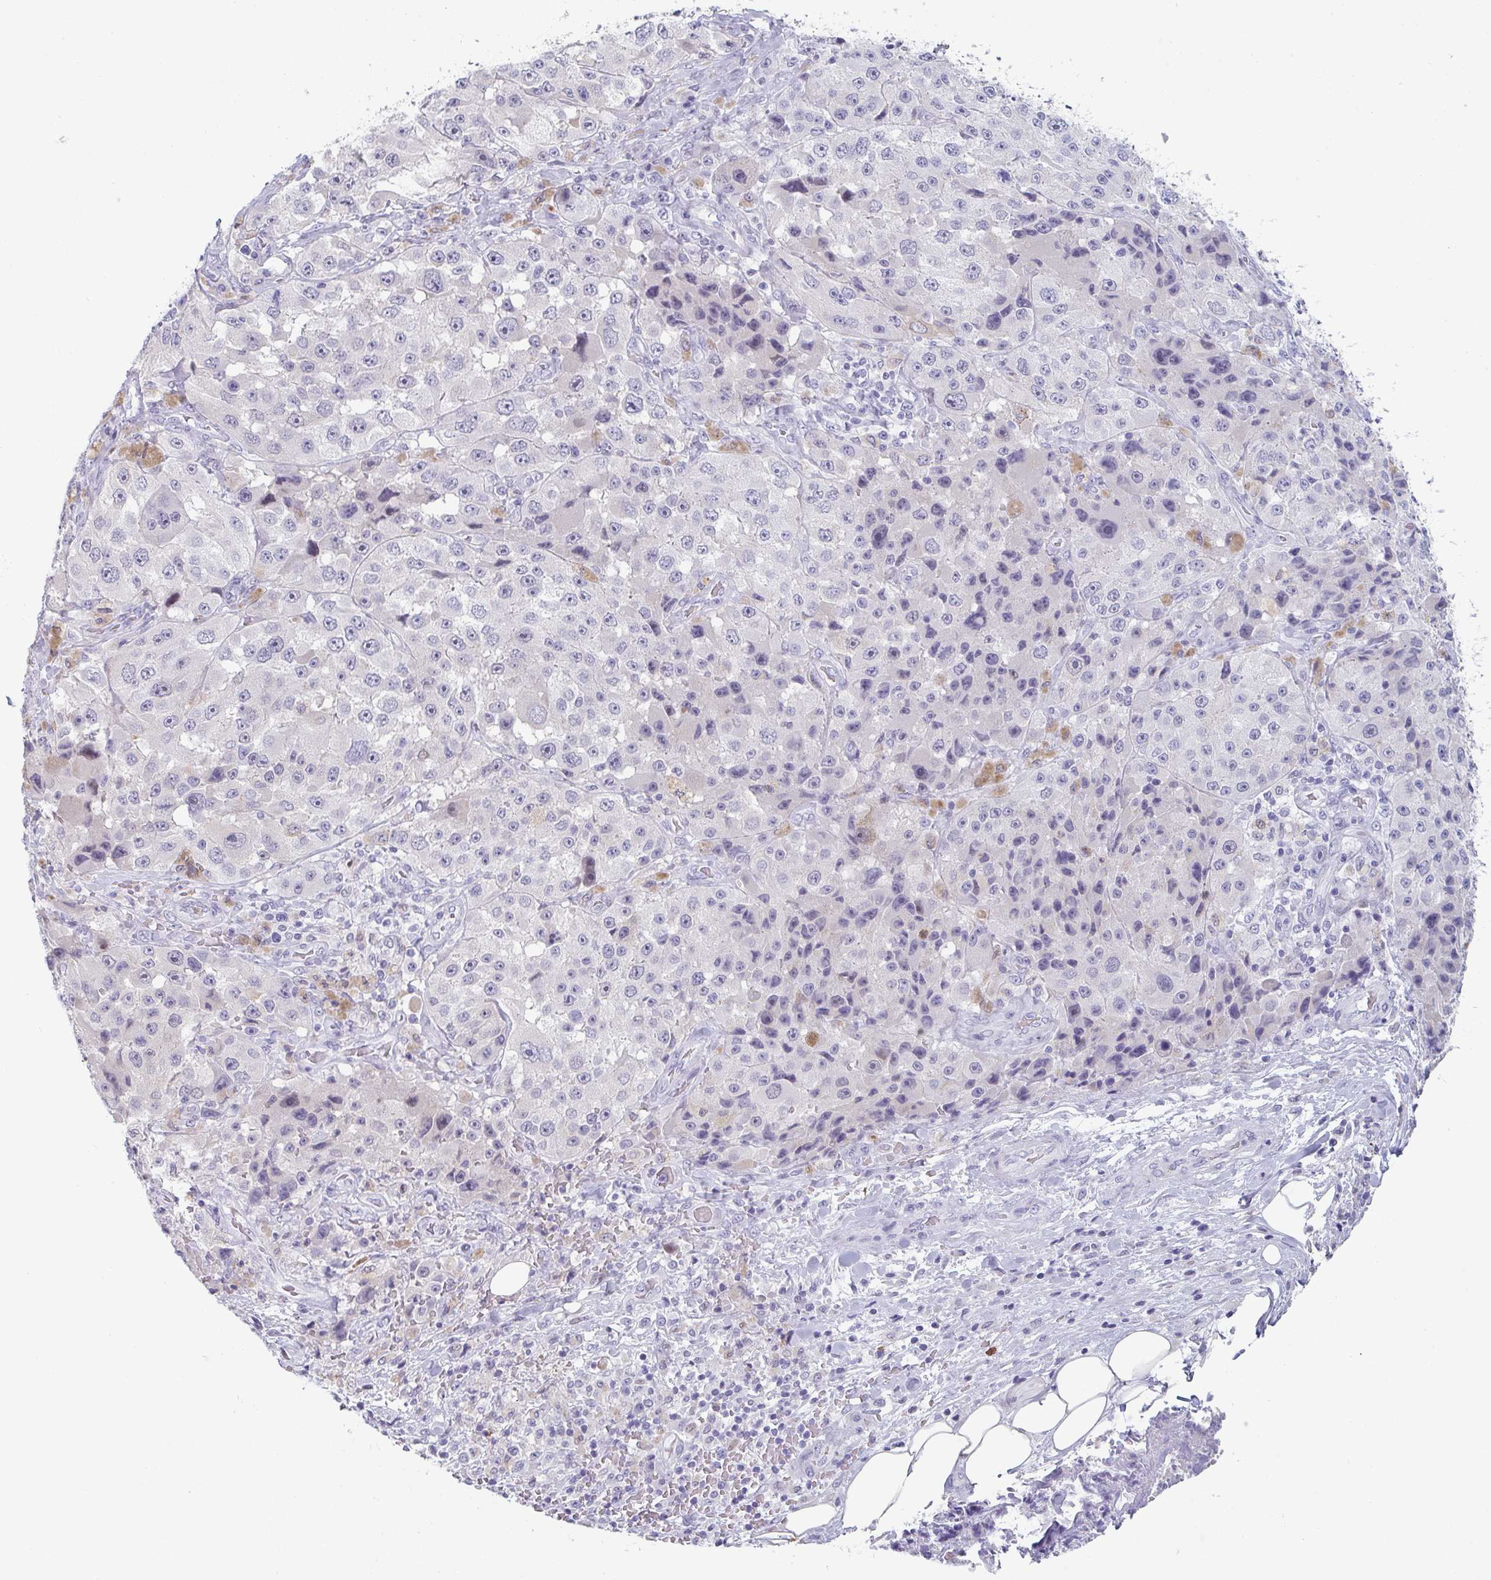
{"staining": {"intensity": "negative", "quantity": "none", "location": "none"}, "tissue": "melanoma", "cell_type": "Tumor cells", "image_type": "cancer", "snomed": [{"axis": "morphology", "description": "Malignant melanoma, Metastatic site"}, {"axis": "topography", "description": "Lymph node"}], "caption": "IHC of human malignant melanoma (metastatic site) shows no positivity in tumor cells.", "gene": "RUBCN", "patient": {"sex": "male", "age": 62}}